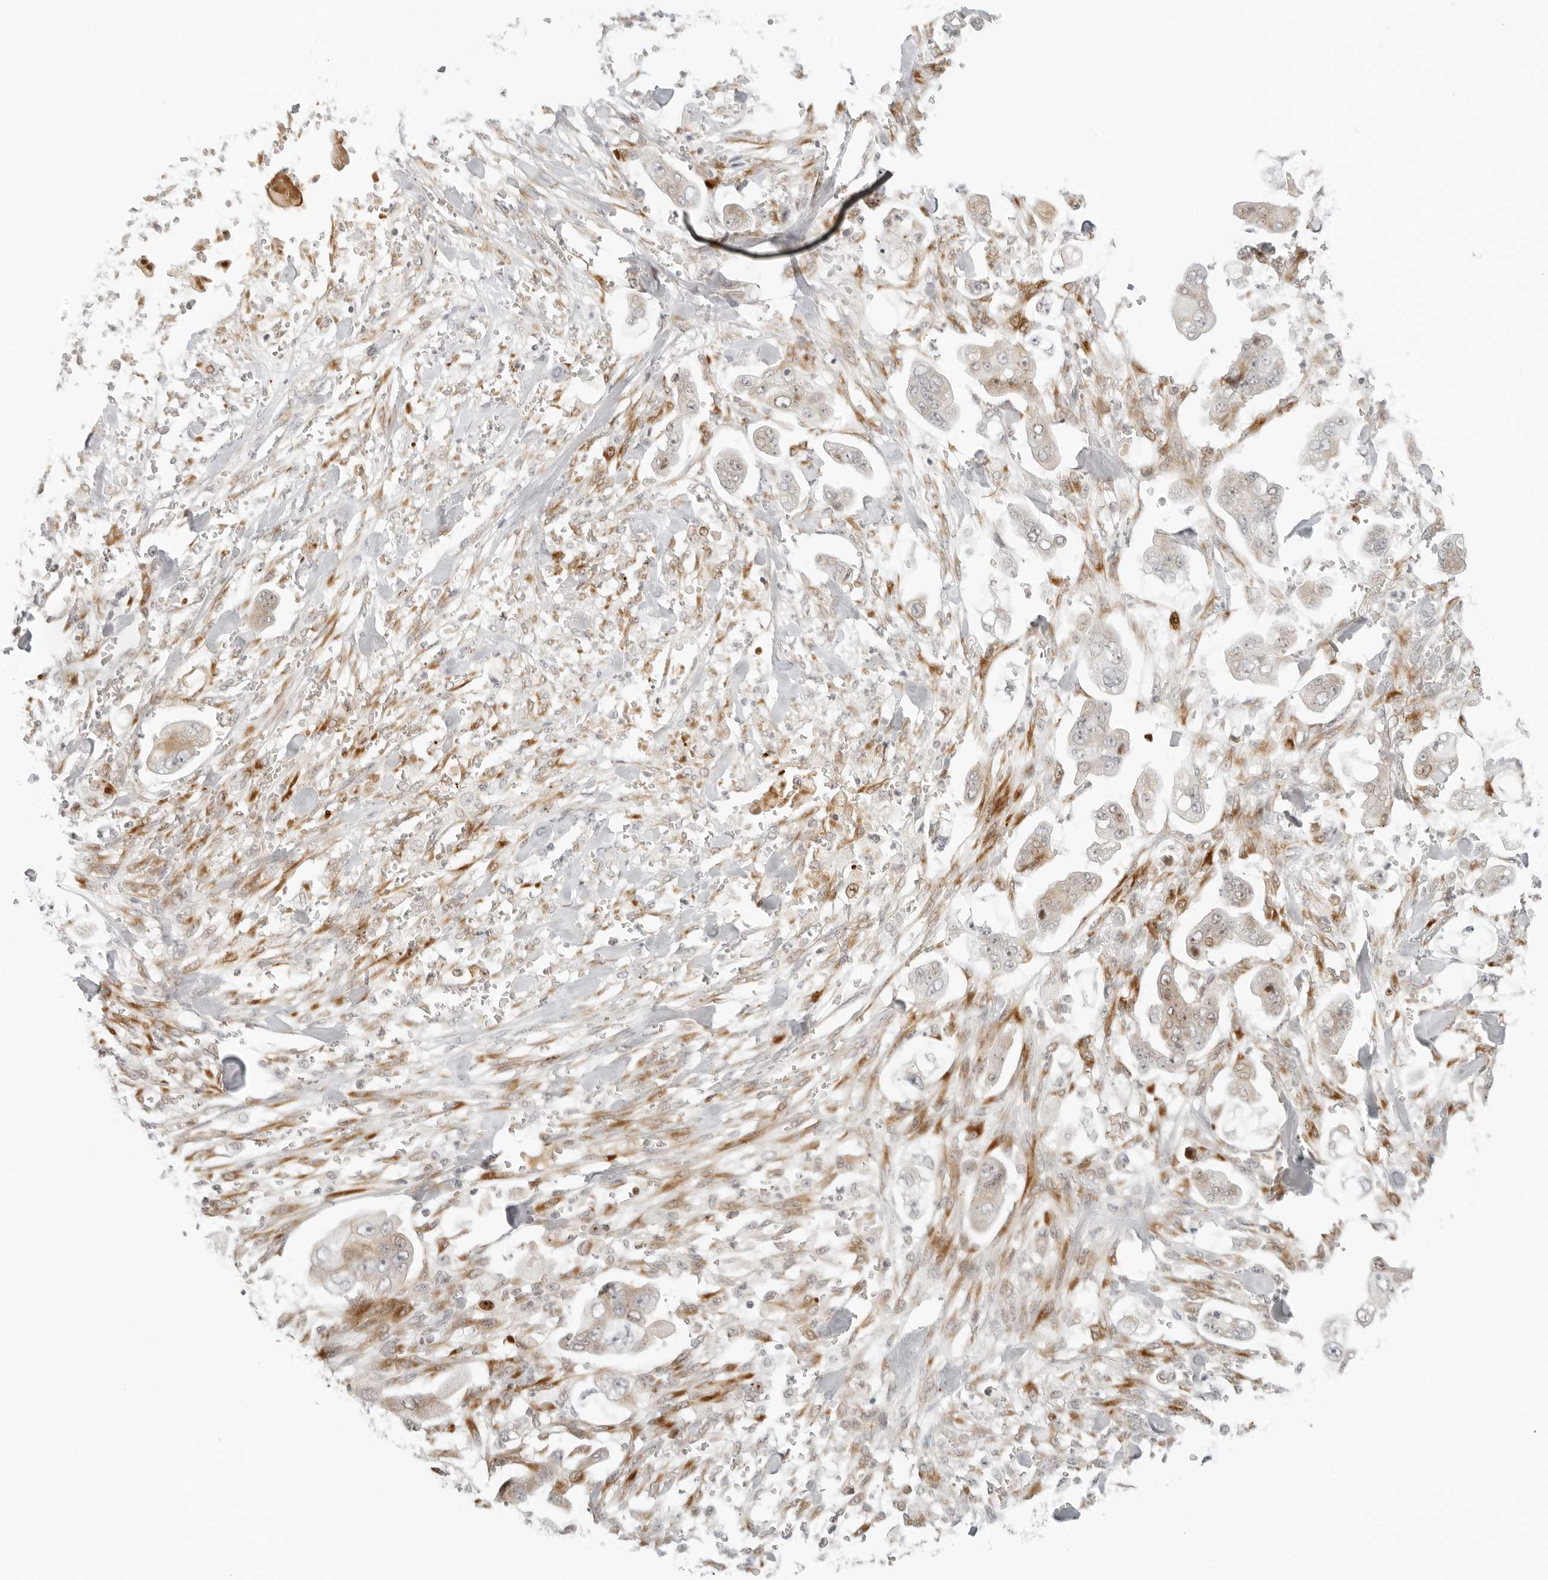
{"staining": {"intensity": "moderate", "quantity": "25%-75%", "location": "cytoplasmic/membranous"}, "tissue": "stomach cancer", "cell_type": "Tumor cells", "image_type": "cancer", "snomed": [{"axis": "morphology", "description": "Adenocarcinoma, NOS"}, {"axis": "topography", "description": "Stomach"}], "caption": "Tumor cells show moderate cytoplasmic/membranous expression in approximately 25%-75% of cells in stomach cancer. The protein of interest is shown in brown color, while the nuclei are stained blue.", "gene": "ZNF678", "patient": {"sex": "male", "age": 62}}